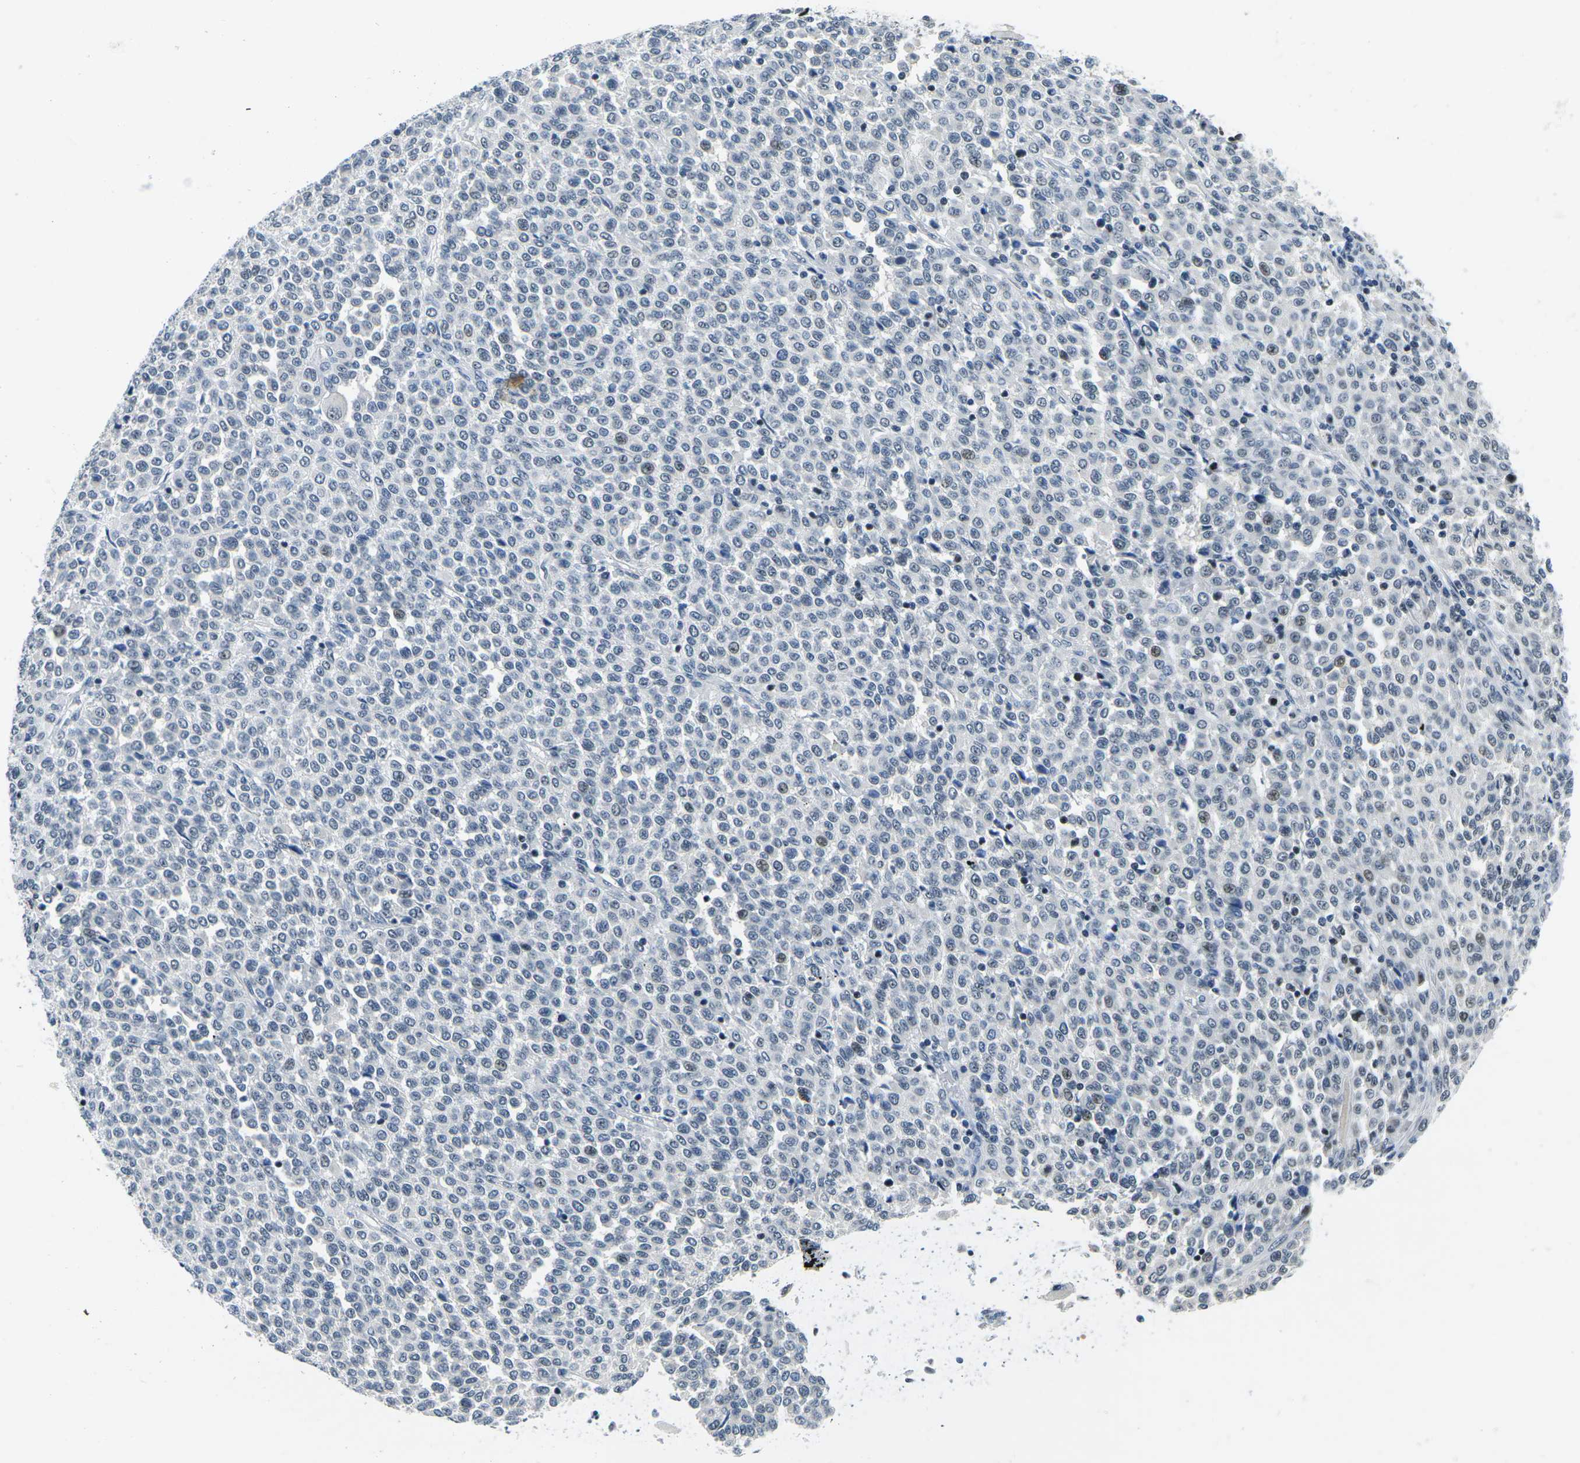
{"staining": {"intensity": "weak", "quantity": "<25%", "location": "nuclear"}, "tissue": "melanoma", "cell_type": "Tumor cells", "image_type": "cancer", "snomed": [{"axis": "morphology", "description": "Malignant melanoma, Metastatic site"}, {"axis": "topography", "description": "Pancreas"}], "caption": "Melanoma stained for a protein using immunohistochemistry (IHC) exhibits no positivity tumor cells.", "gene": "PRPF8", "patient": {"sex": "female", "age": 30}}